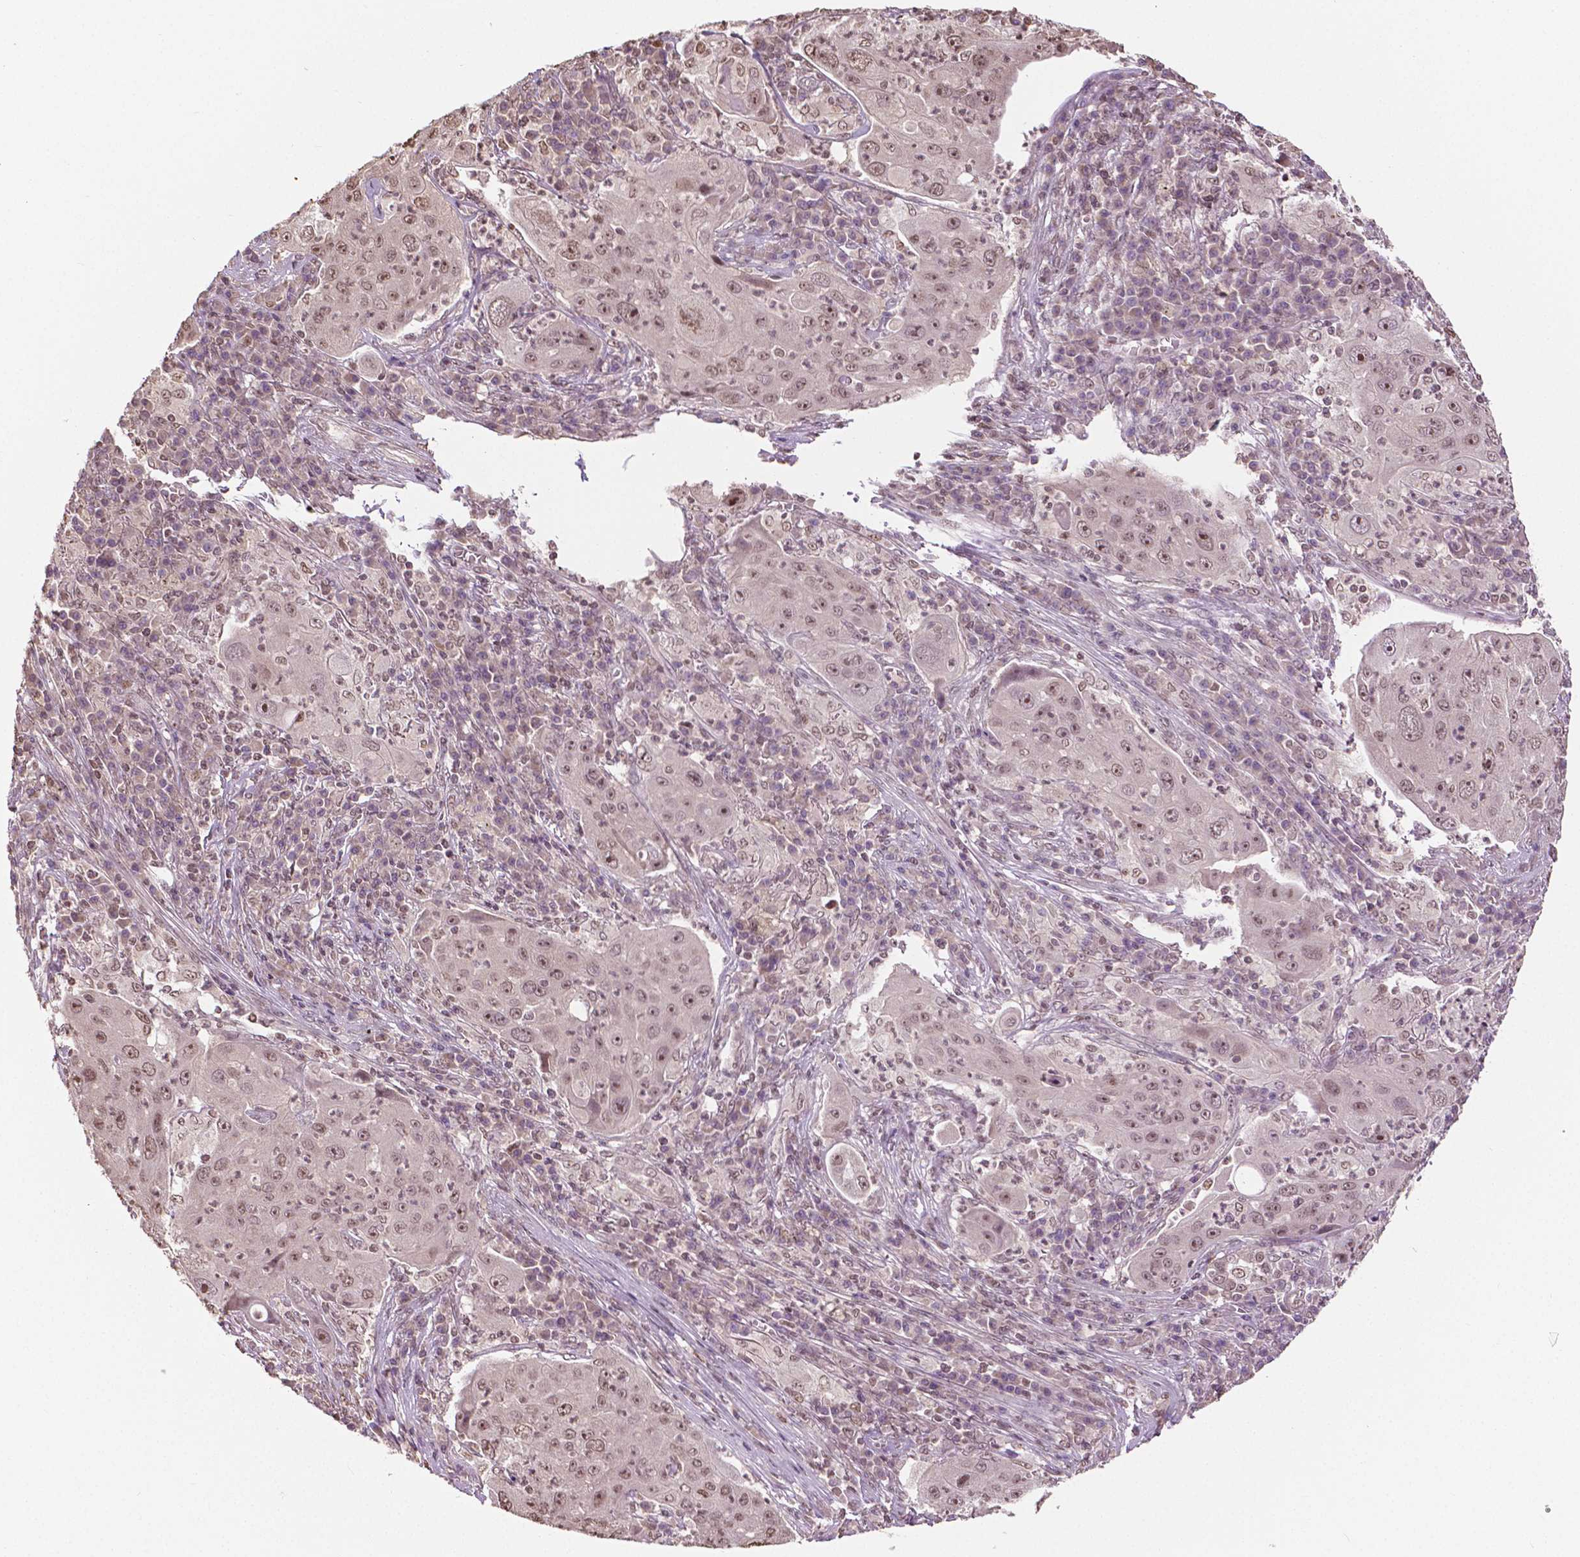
{"staining": {"intensity": "moderate", "quantity": ">75%", "location": "nuclear"}, "tissue": "lung cancer", "cell_type": "Tumor cells", "image_type": "cancer", "snomed": [{"axis": "morphology", "description": "Squamous cell carcinoma, NOS"}, {"axis": "topography", "description": "Lung"}], "caption": "Brown immunohistochemical staining in human squamous cell carcinoma (lung) reveals moderate nuclear staining in about >75% of tumor cells.", "gene": "DEK", "patient": {"sex": "female", "age": 59}}